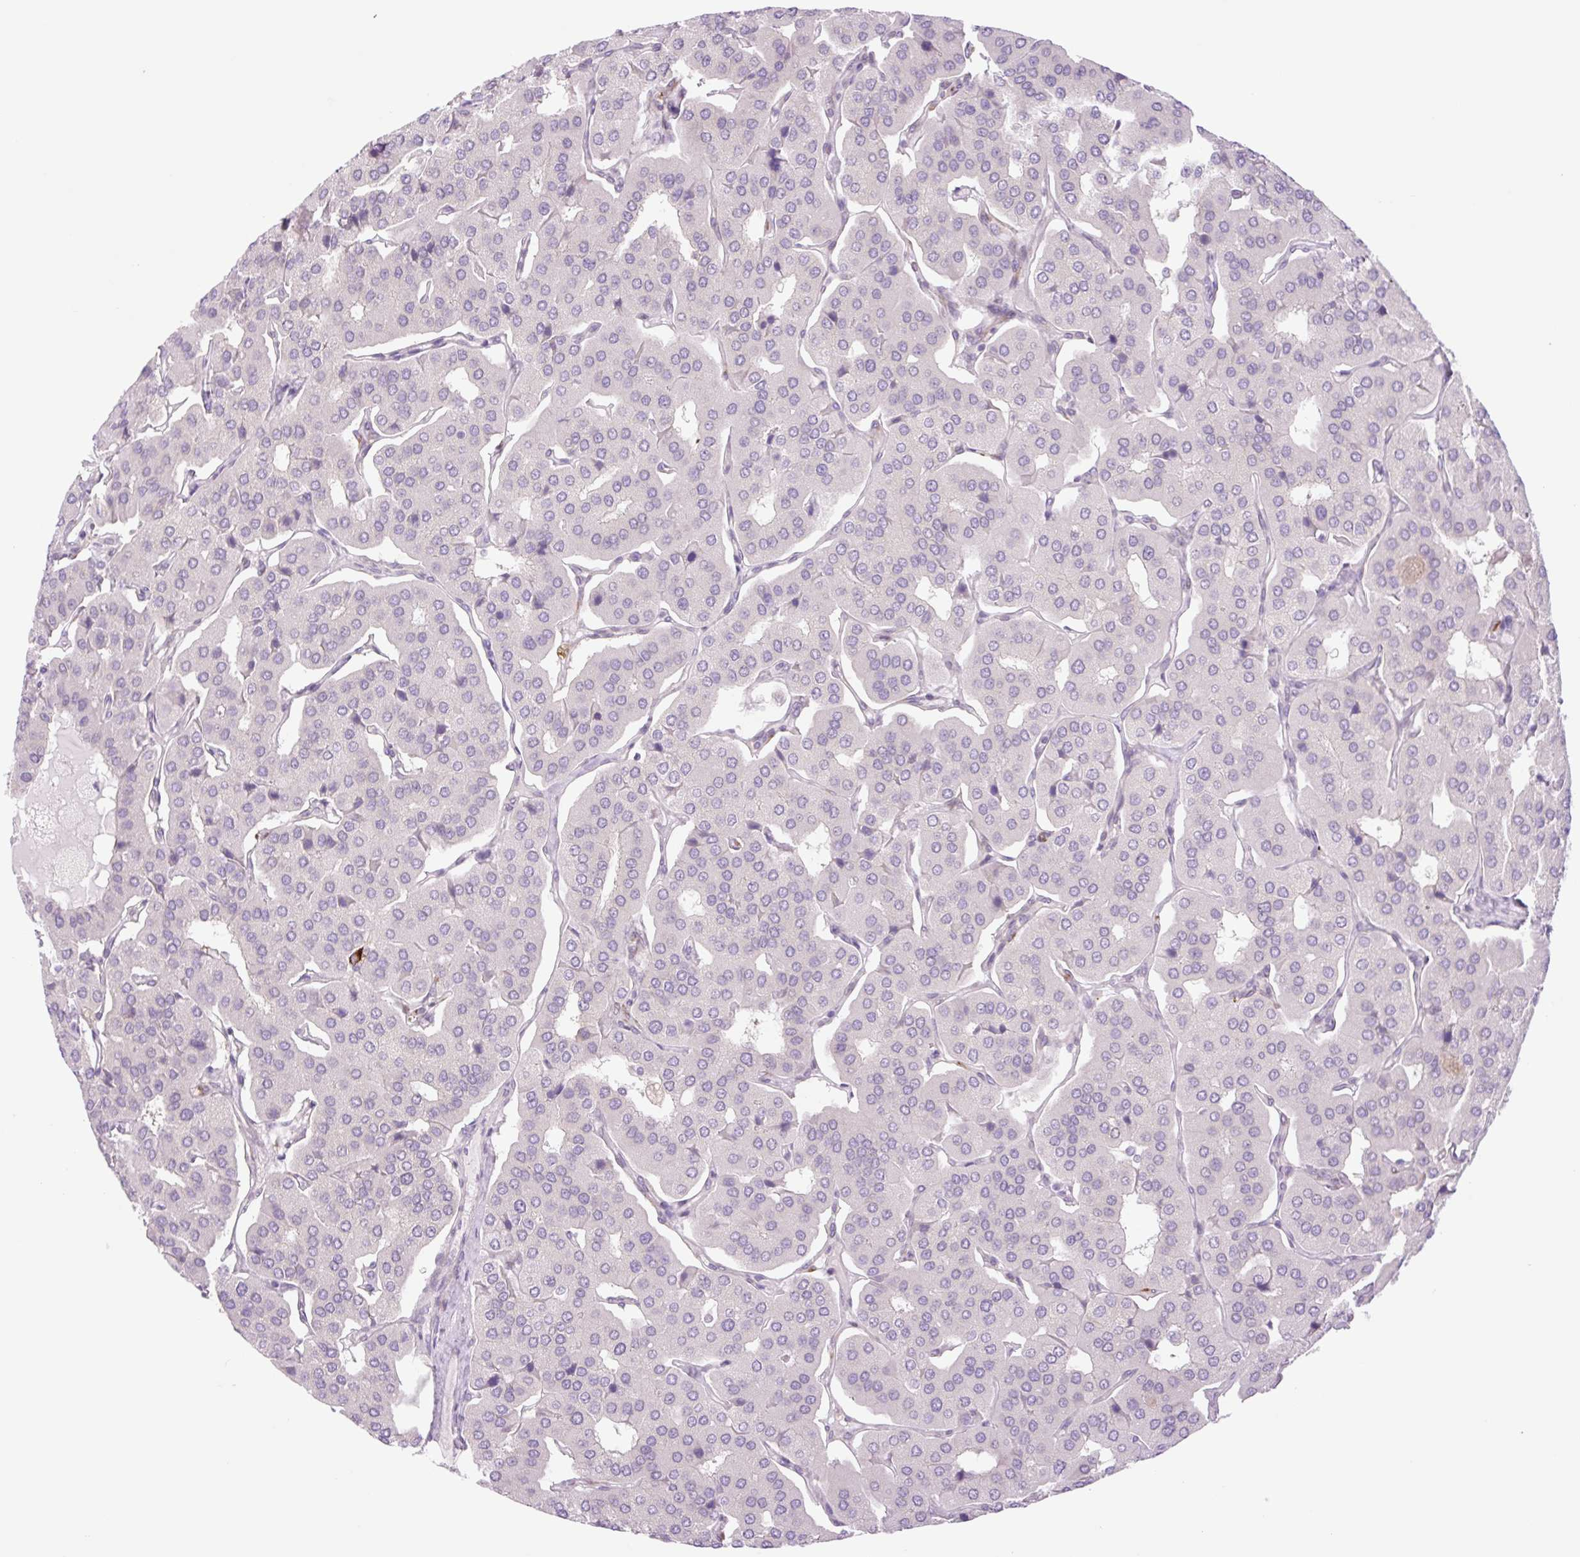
{"staining": {"intensity": "negative", "quantity": "none", "location": "none"}, "tissue": "parathyroid gland", "cell_type": "Glandular cells", "image_type": "normal", "snomed": [{"axis": "morphology", "description": "Normal tissue, NOS"}, {"axis": "morphology", "description": "Adenoma, NOS"}, {"axis": "topography", "description": "Parathyroid gland"}], "caption": "DAB immunohistochemical staining of unremarkable human parathyroid gland shows no significant staining in glandular cells.", "gene": "COL5A1", "patient": {"sex": "female", "age": 86}}